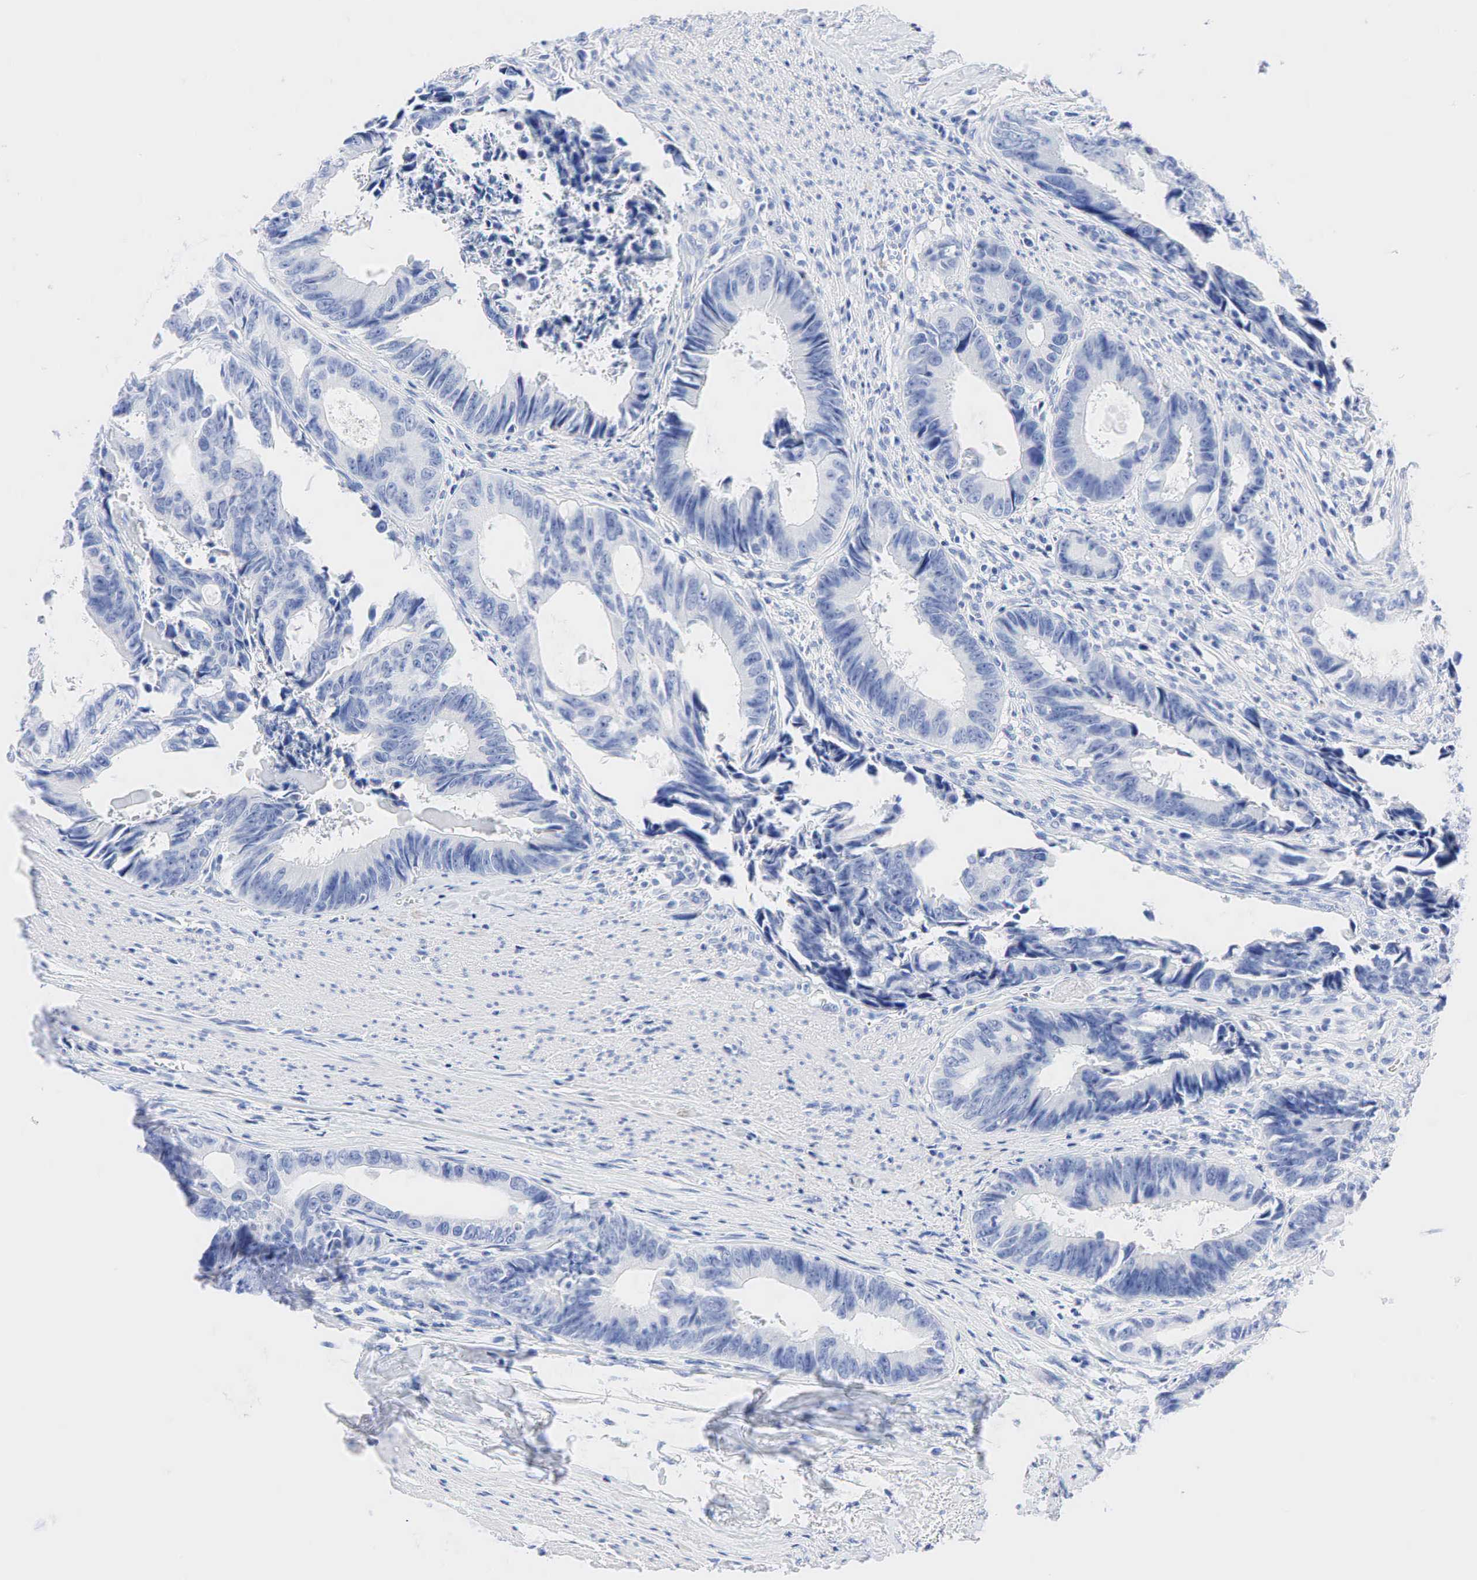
{"staining": {"intensity": "negative", "quantity": "none", "location": "none"}, "tissue": "colorectal cancer", "cell_type": "Tumor cells", "image_type": "cancer", "snomed": [{"axis": "morphology", "description": "Adenocarcinoma, NOS"}, {"axis": "topography", "description": "Rectum"}], "caption": "A histopathology image of colorectal adenocarcinoma stained for a protein exhibits no brown staining in tumor cells.", "gene": "NKX2-1", "patient": {"sex": "female", "age": 98}}